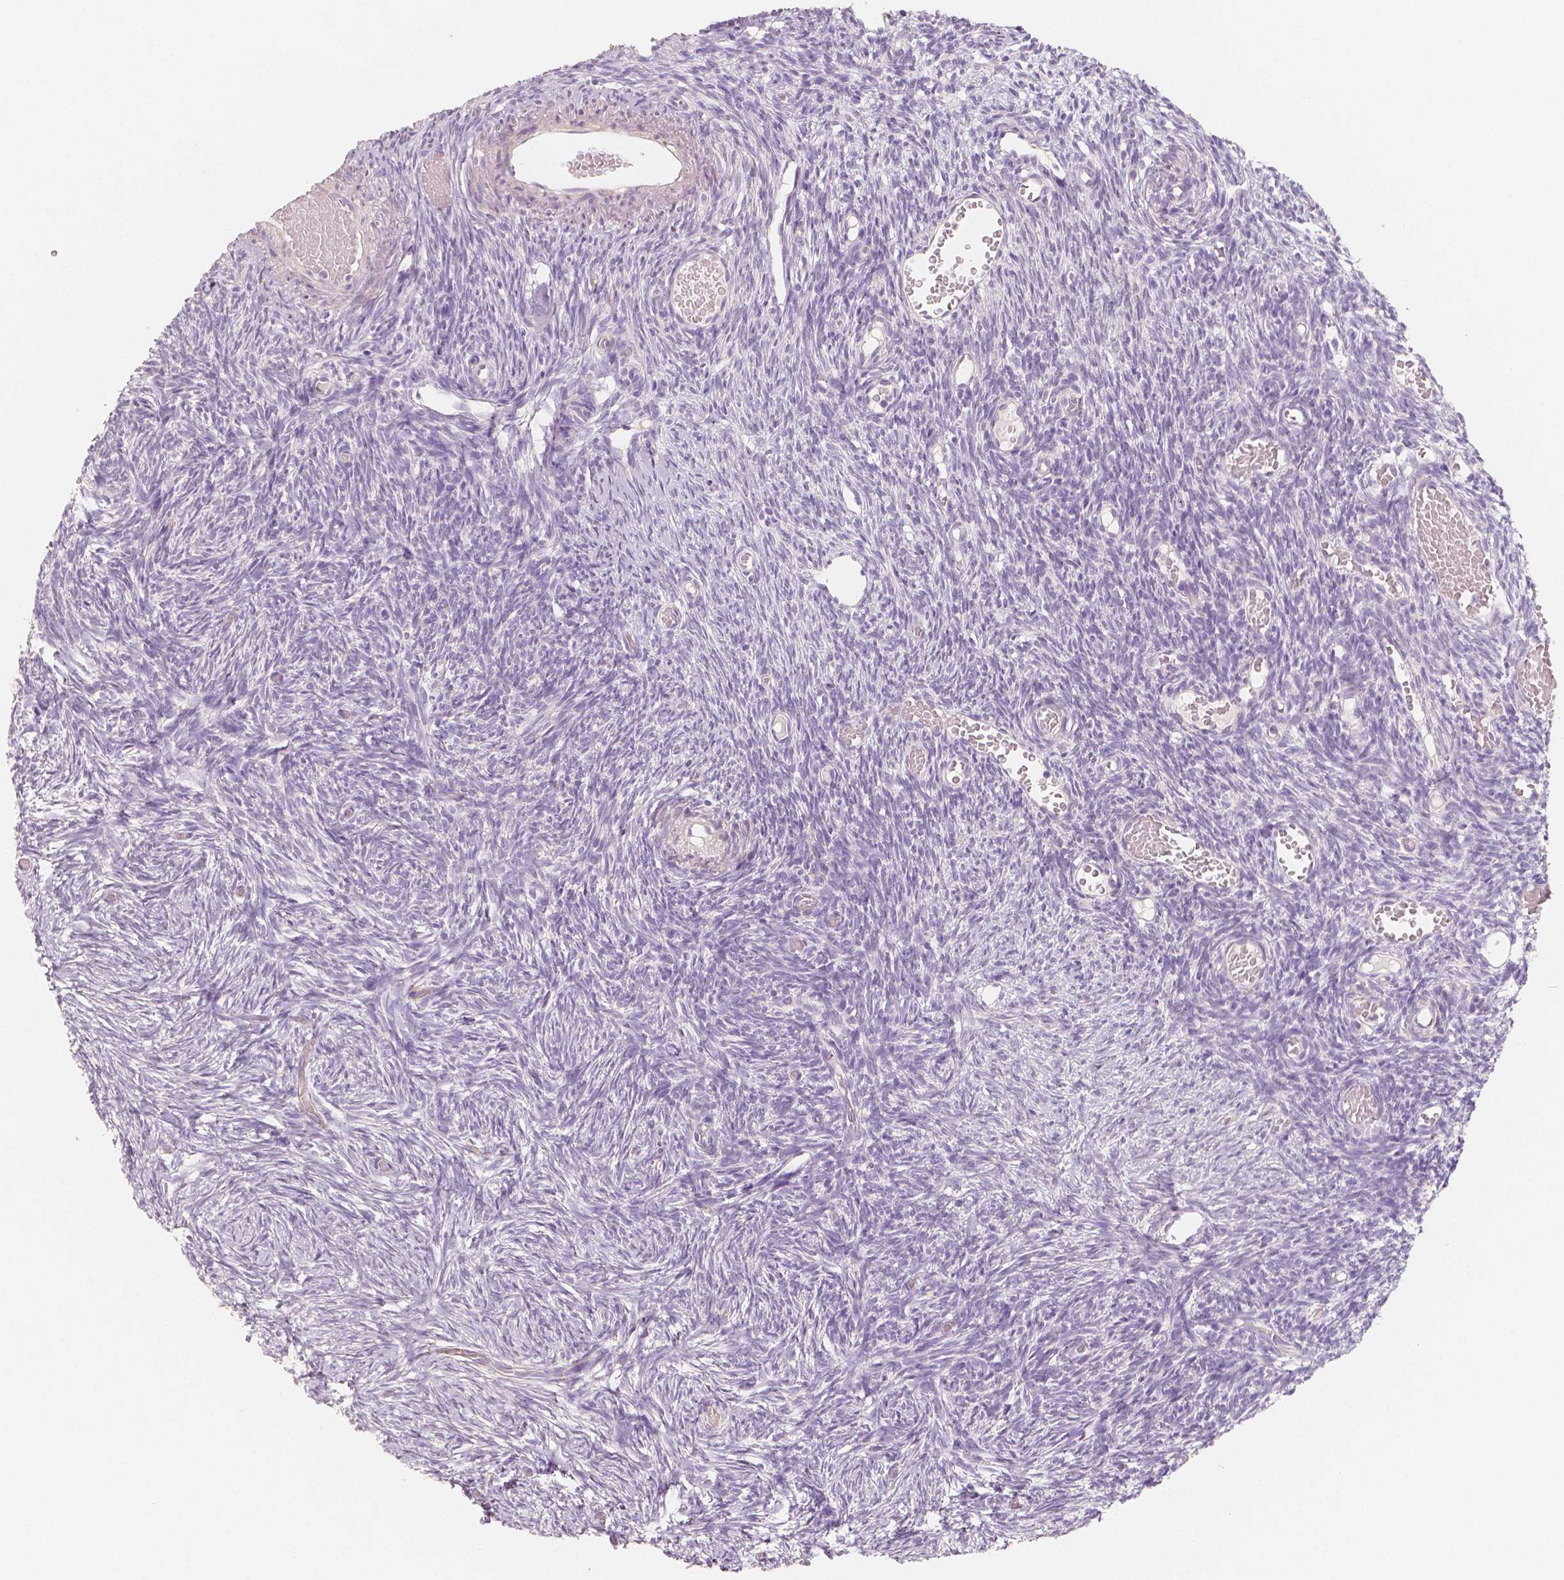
{"staining": {"intensity": "weak", "quantity": "<25%", "location": "cytoplasmic/membranous"}, "tissue": "ovary", "cell_type": "Ovarian stroma cells", "image_type": "normal", "snomed": [{"axis": "morphology", "description": "Normal tissue, NOS"}, {"axis": "topography", "description": "Ovary"}], "caption": "Immunohistochemistry image of benign ovary: human ovary stained with DAB (3,3'-diaminobenzidine) displays no significant protein staining in ovarian stroma cells. Nuclei are stained in blue.", "gene": "THY1", "patient": {"sex": "female", "age": 39}}